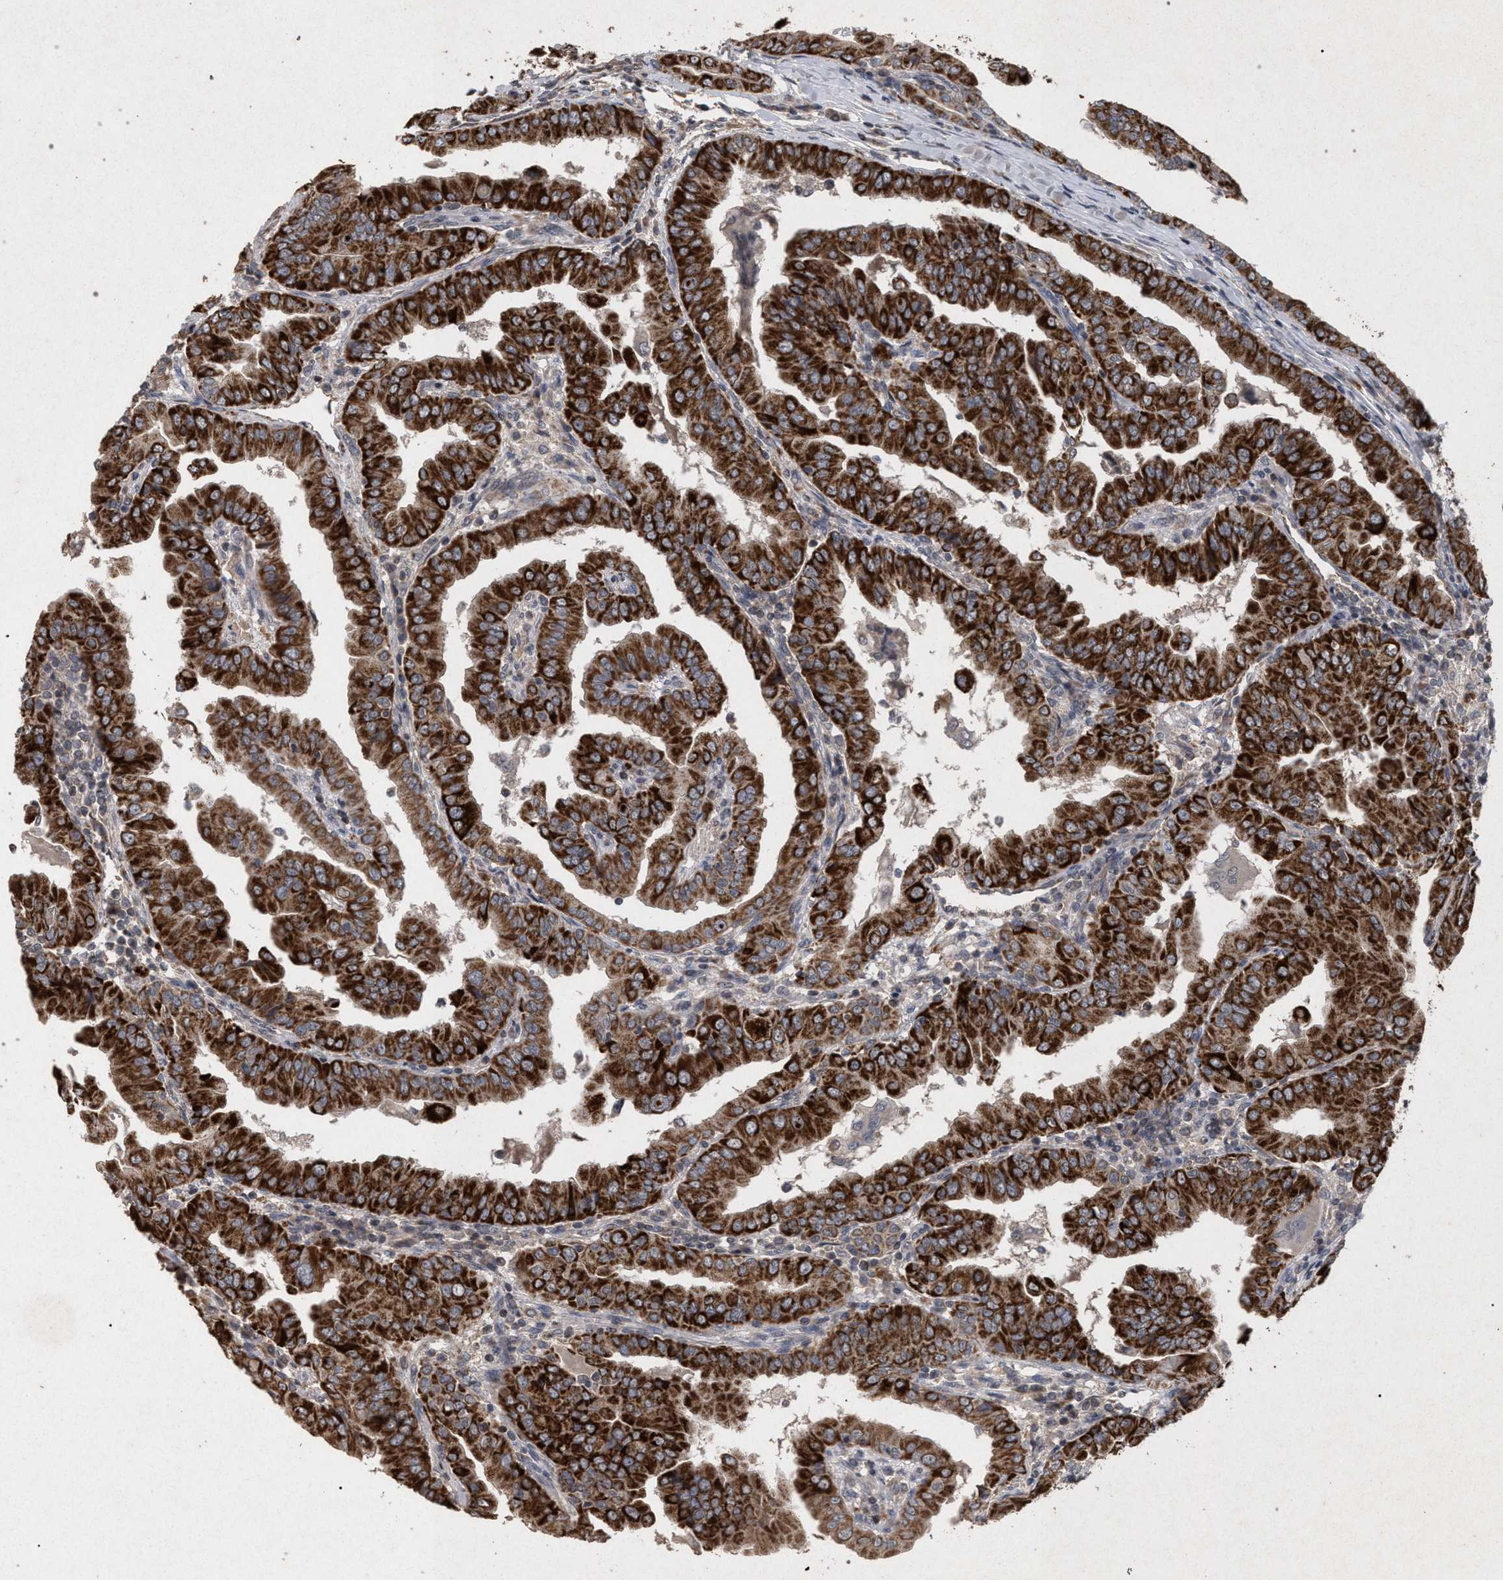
{"staining": {"intensity": "strong", "quantity": ">75%", "location": "cytoplasmic/membranous"}, "tissue": "thyroid cancer", "cell_type": "Tumor cells", "image_type": "cancer", "snomed": [{"axis": "morphology", "description": "Papillary adenocarcinoma, NOS"}, {"axis": "topography", "description": "Thyroid gland"}], "caption": "The photomicrograph demonstrates immunohistochemical staining of thyroid cancer. There is strong cytoplasmic/membranous staining is identified in about >75% of tumor cells.", "gene": "PKD2L1", "patient": {"sex": "male", "age": 33}}